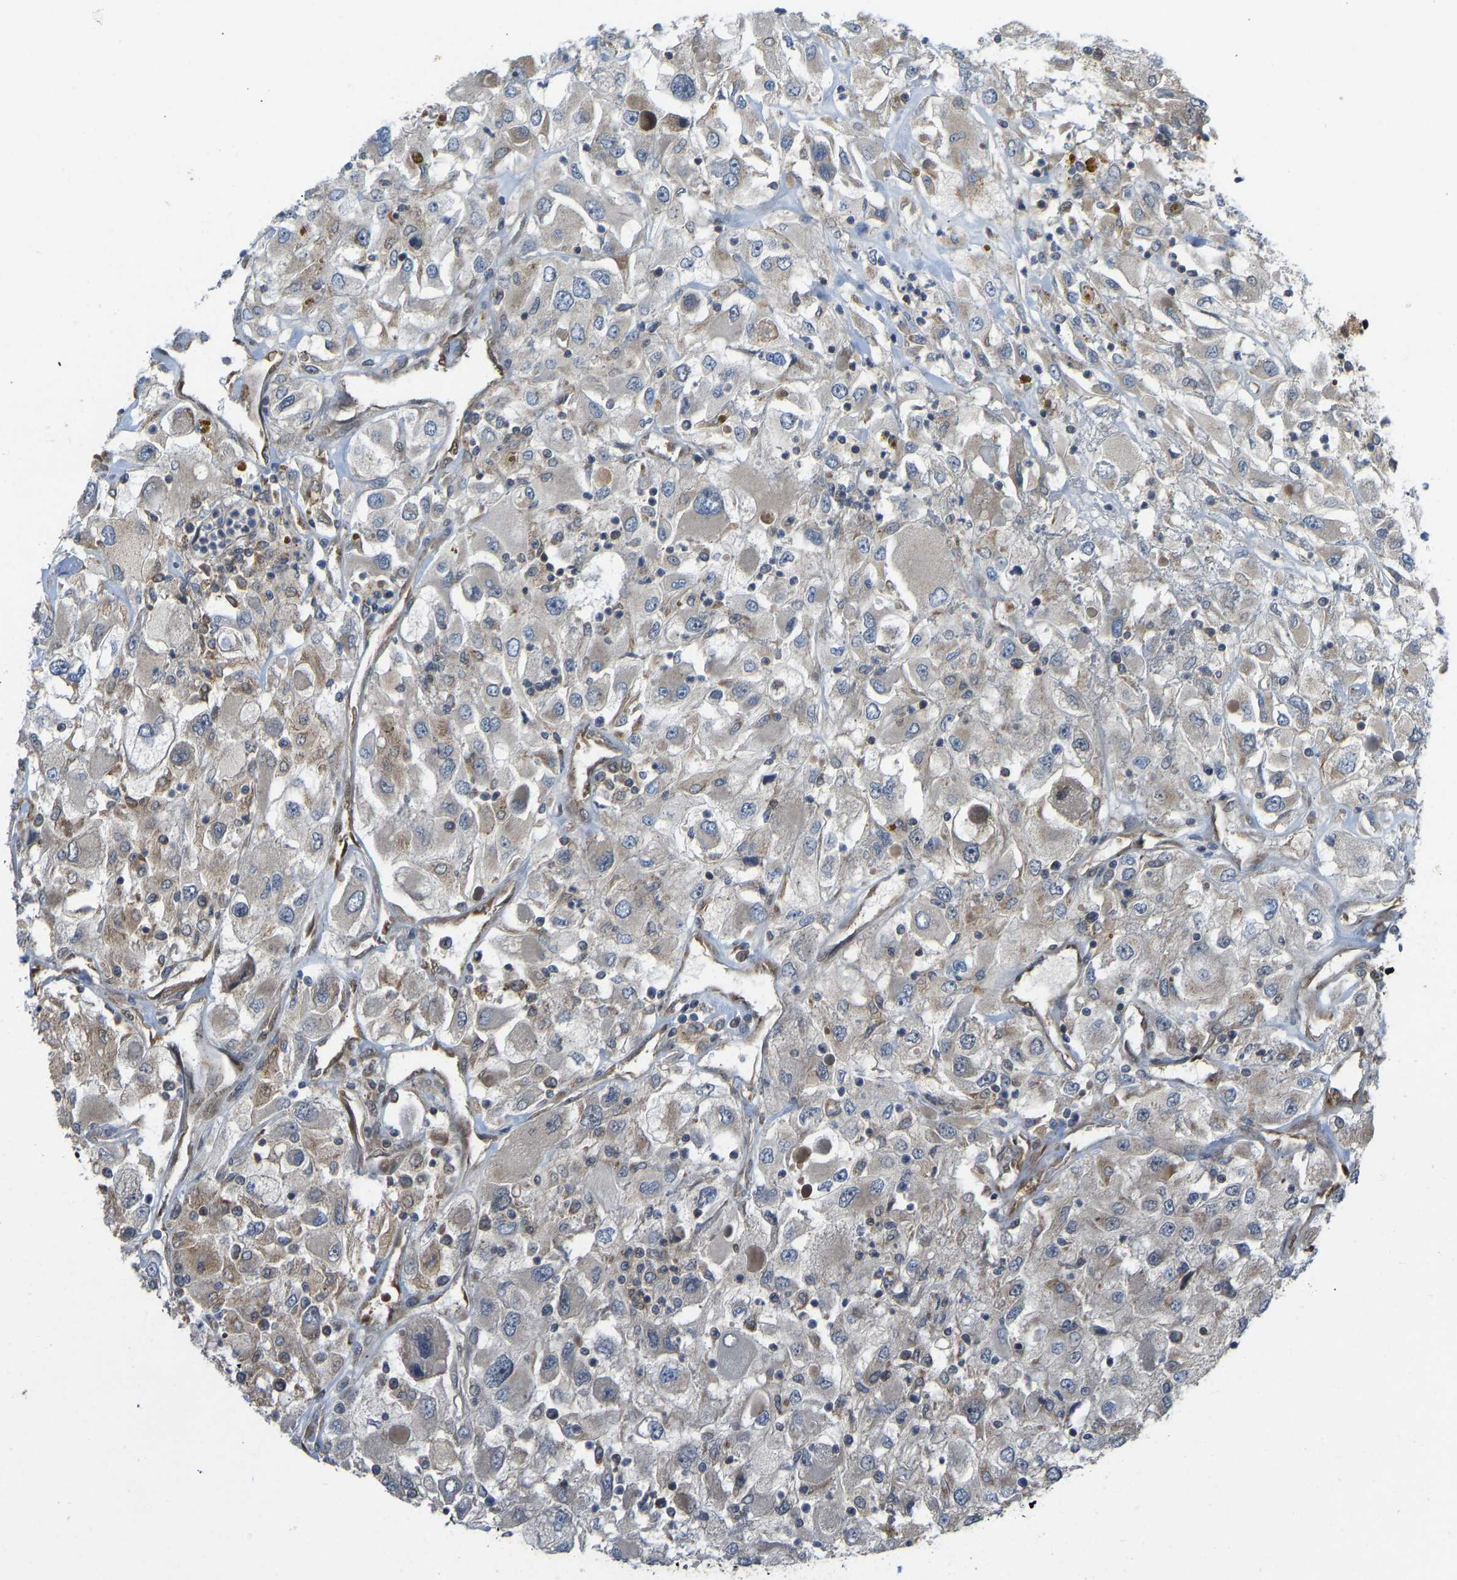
{"staining": {"intensity": "weak", "quantity": "<25%", "location": "nuclear"}, "tissue": "renal cancer", "cell_type": "Tumor cells", "image_type": "cancer", "snomed": [{"axis": "morphology", "description": "Adenocarcinoma, NOS"}, {"axis": "topography", "description": "Kidney"}], "caption": "Tumor cells show no significant protein expression in adenocarcinoma (renal). (Stains: DAB (3,3'-diaminobenzidine) immunohistochemistry with hematoxylin counter stain, Microscopy: brightfield microscopy at high magnification).", "gene": "CCT8", "patient": {"sex": "female", "age": 52}}